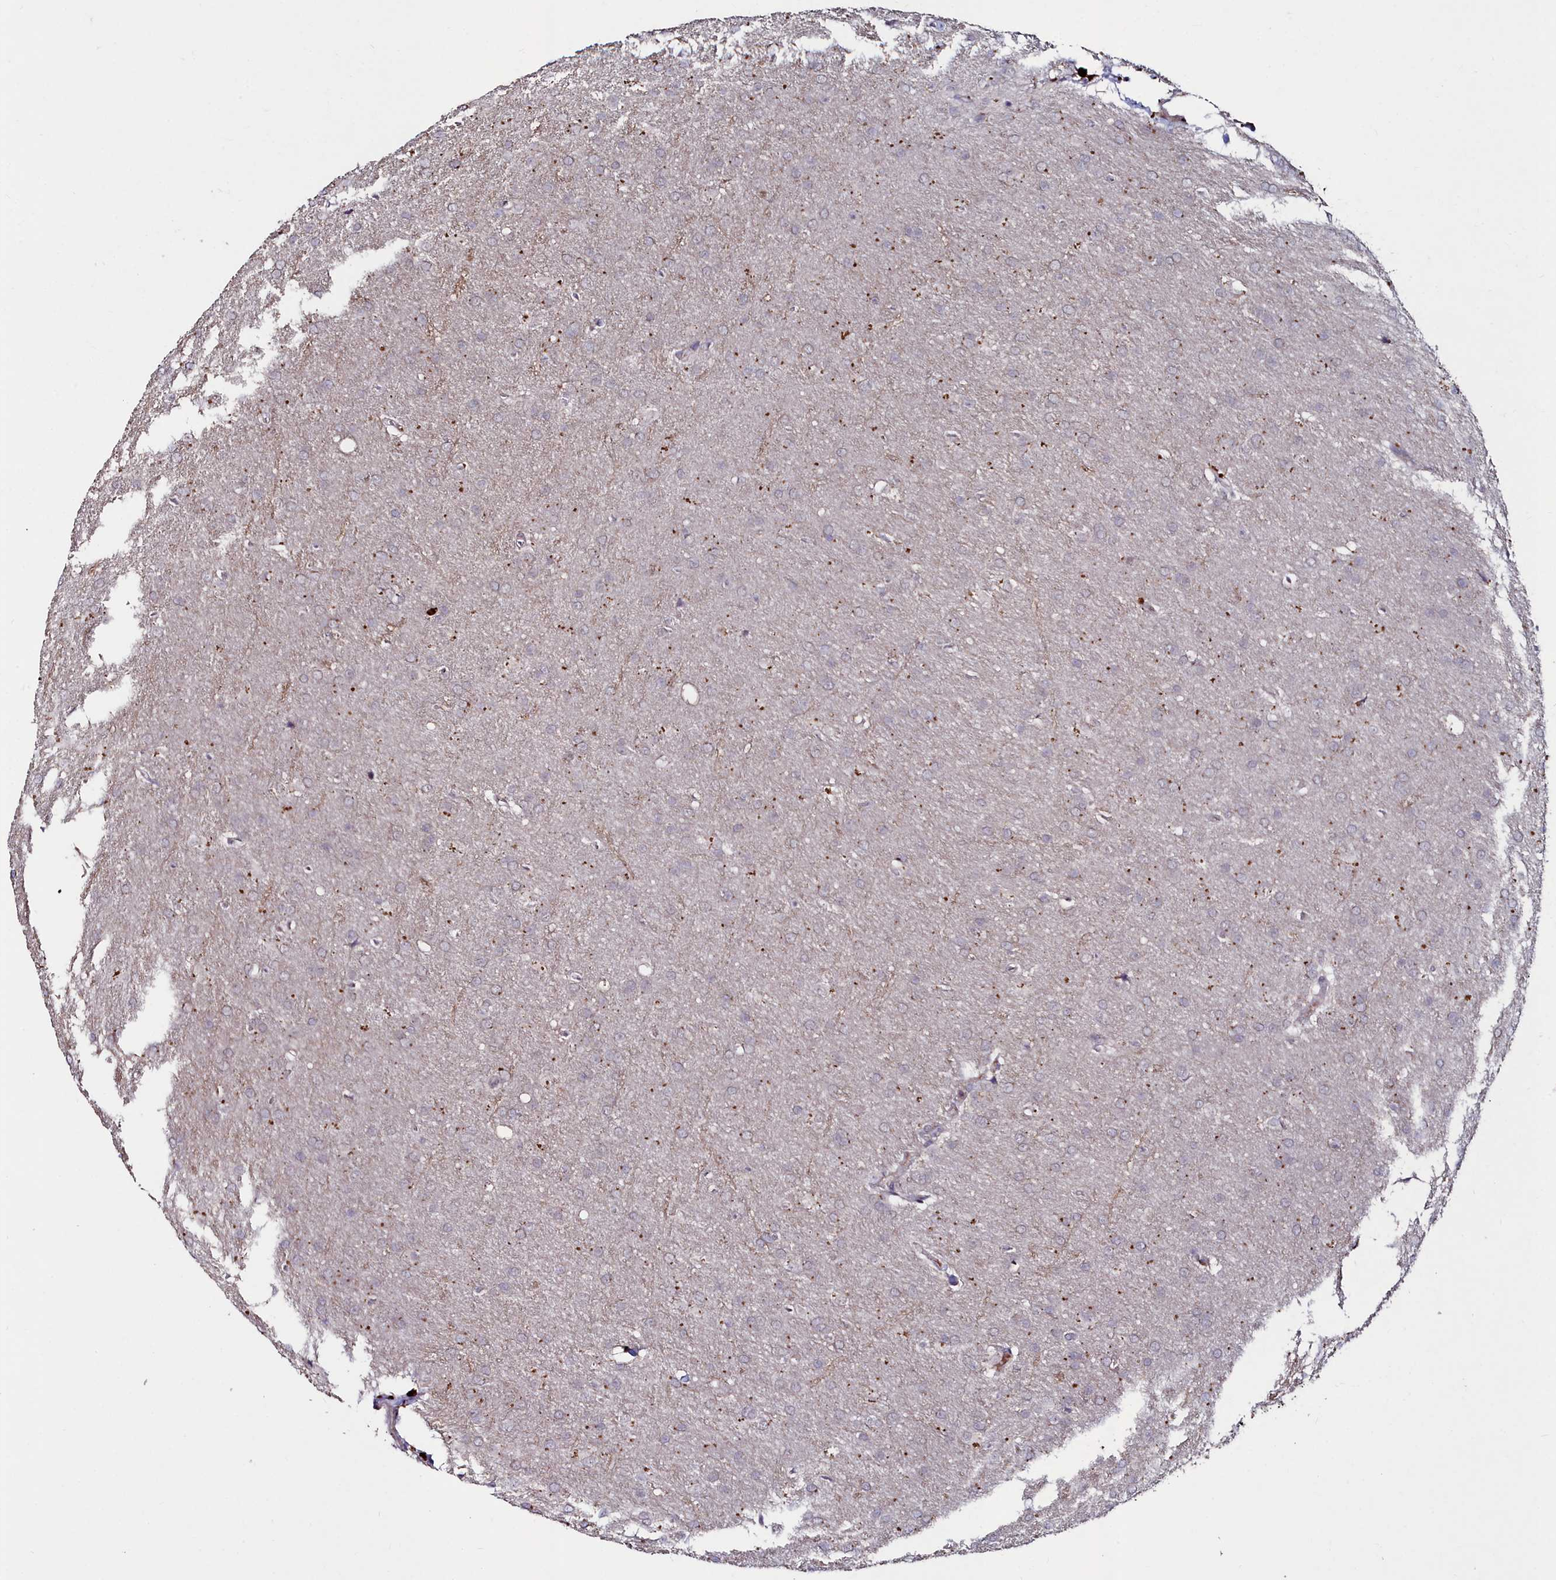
{"staining": {"intensity": "weak", "quantity": "<25%", "location": "cytoplasmic/membranous"}, "tissue": "glioma", "cell_type": "Tumor cells", "image_type": "cancer", "snomed": [{"axis": "morphology", "description": "Glioma, malignant, Low grade"}, {"axis": "topography", "description": "Brain"}], "caption": "DAB (3,3'-diaminobenzidine) immunohistochemical staining of human glioma shows no significant expression in tumor cells.", "gene": "AMBRA1", "patient": {"sex": "female", "age": 32}}